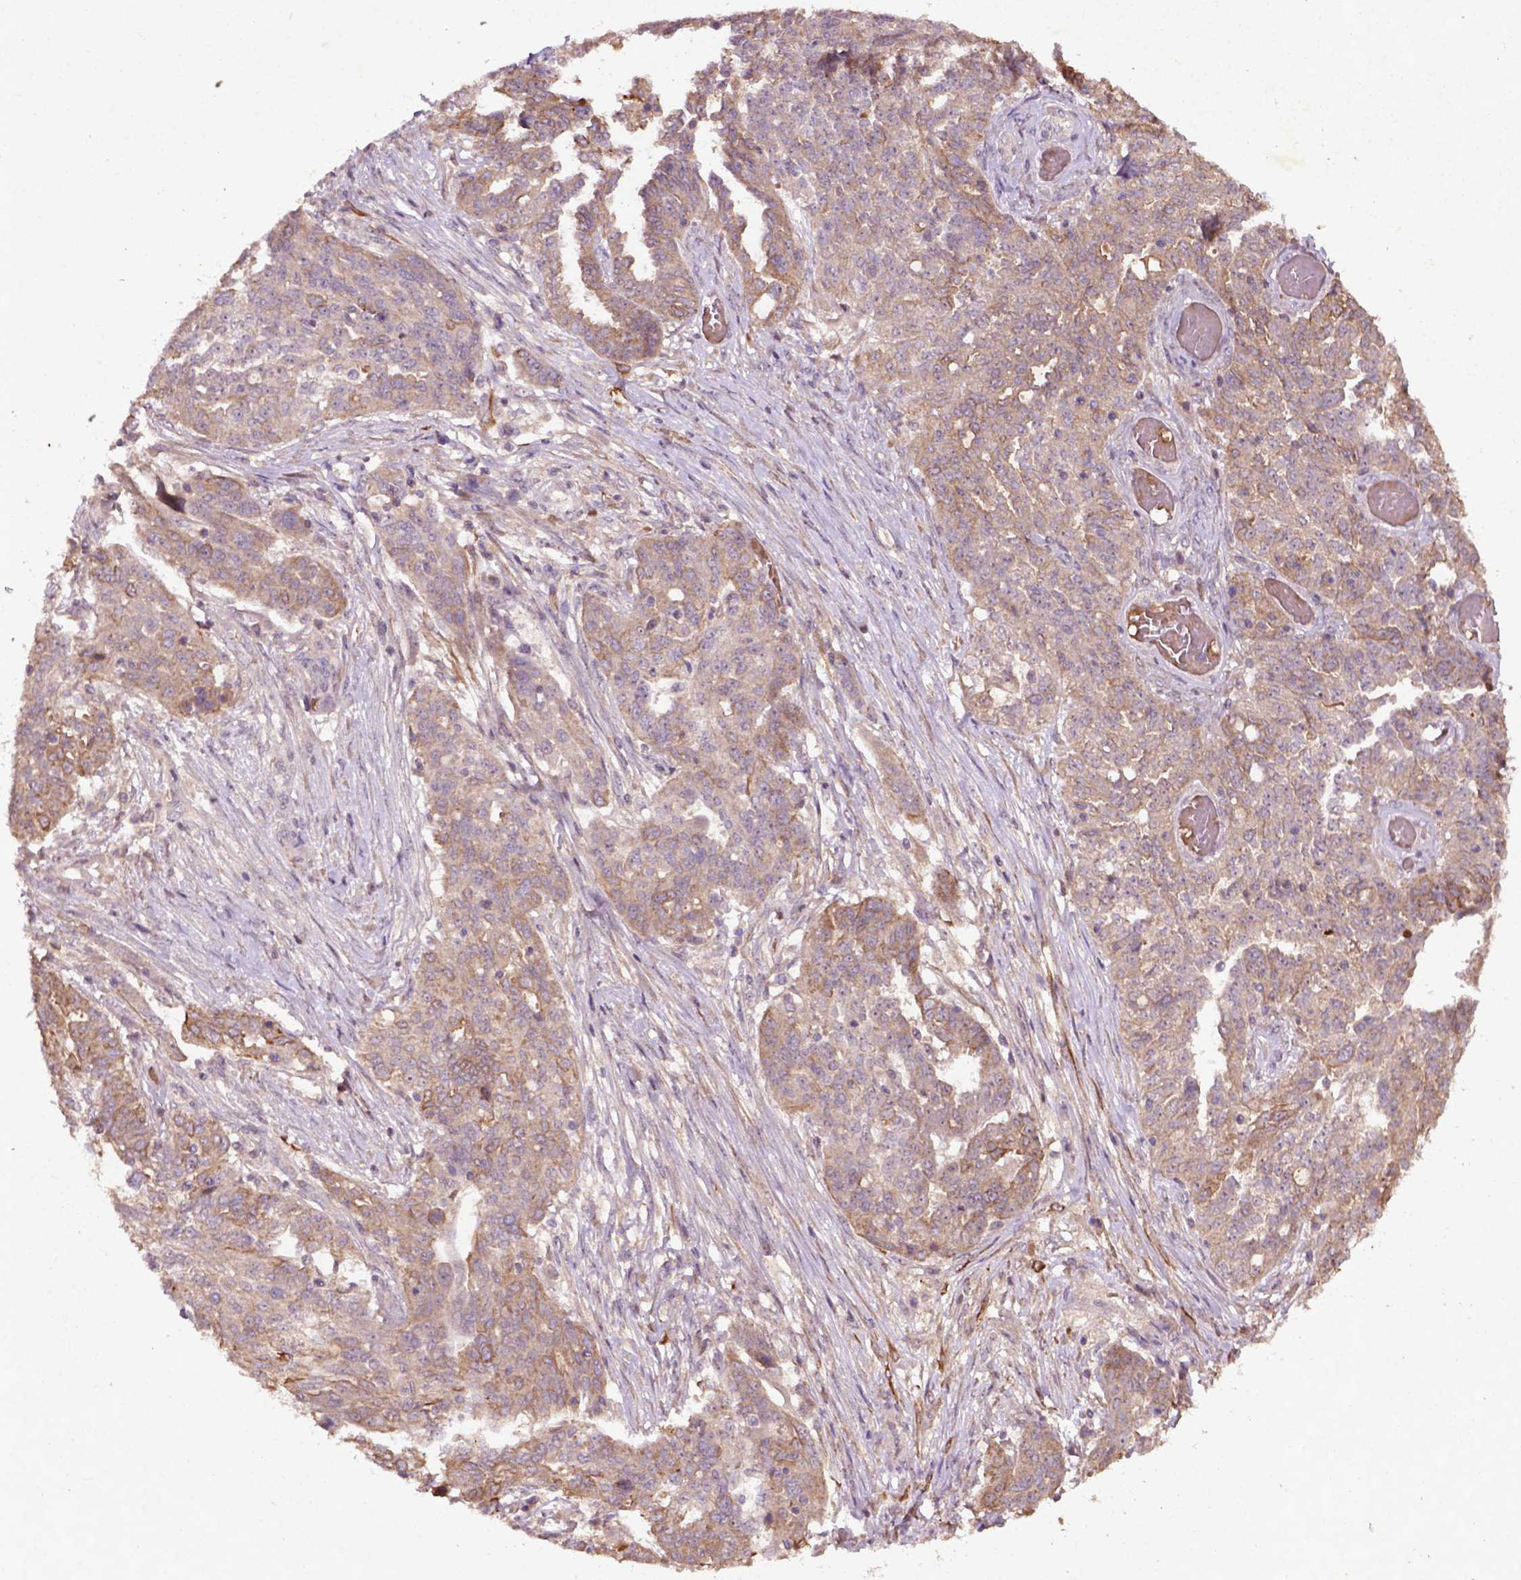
{"staining": {"intensity": "moderate", "quantity": "25%-75%", "location": "cytoplasmic/membranous"}, "tissue": "ovarian cancer", "cell_type": "Tumor cells", "image_type": "cancer", "snomed": [{"axis": "morphology", "description": "Cystadenocarcinoma, serous, NOS"}, {"axis": "topography", "description": "Ovary"}], "caption": "About 25%-75% of tumor cells in serous cystadenocarcinoma (ovarian) exhibit moderate cytoplasmic/membranous protein positivity as visualized by brown immunohistochemical staining.", "gene": "COQ2", "patient": {"sex": "female", "age": 67}}